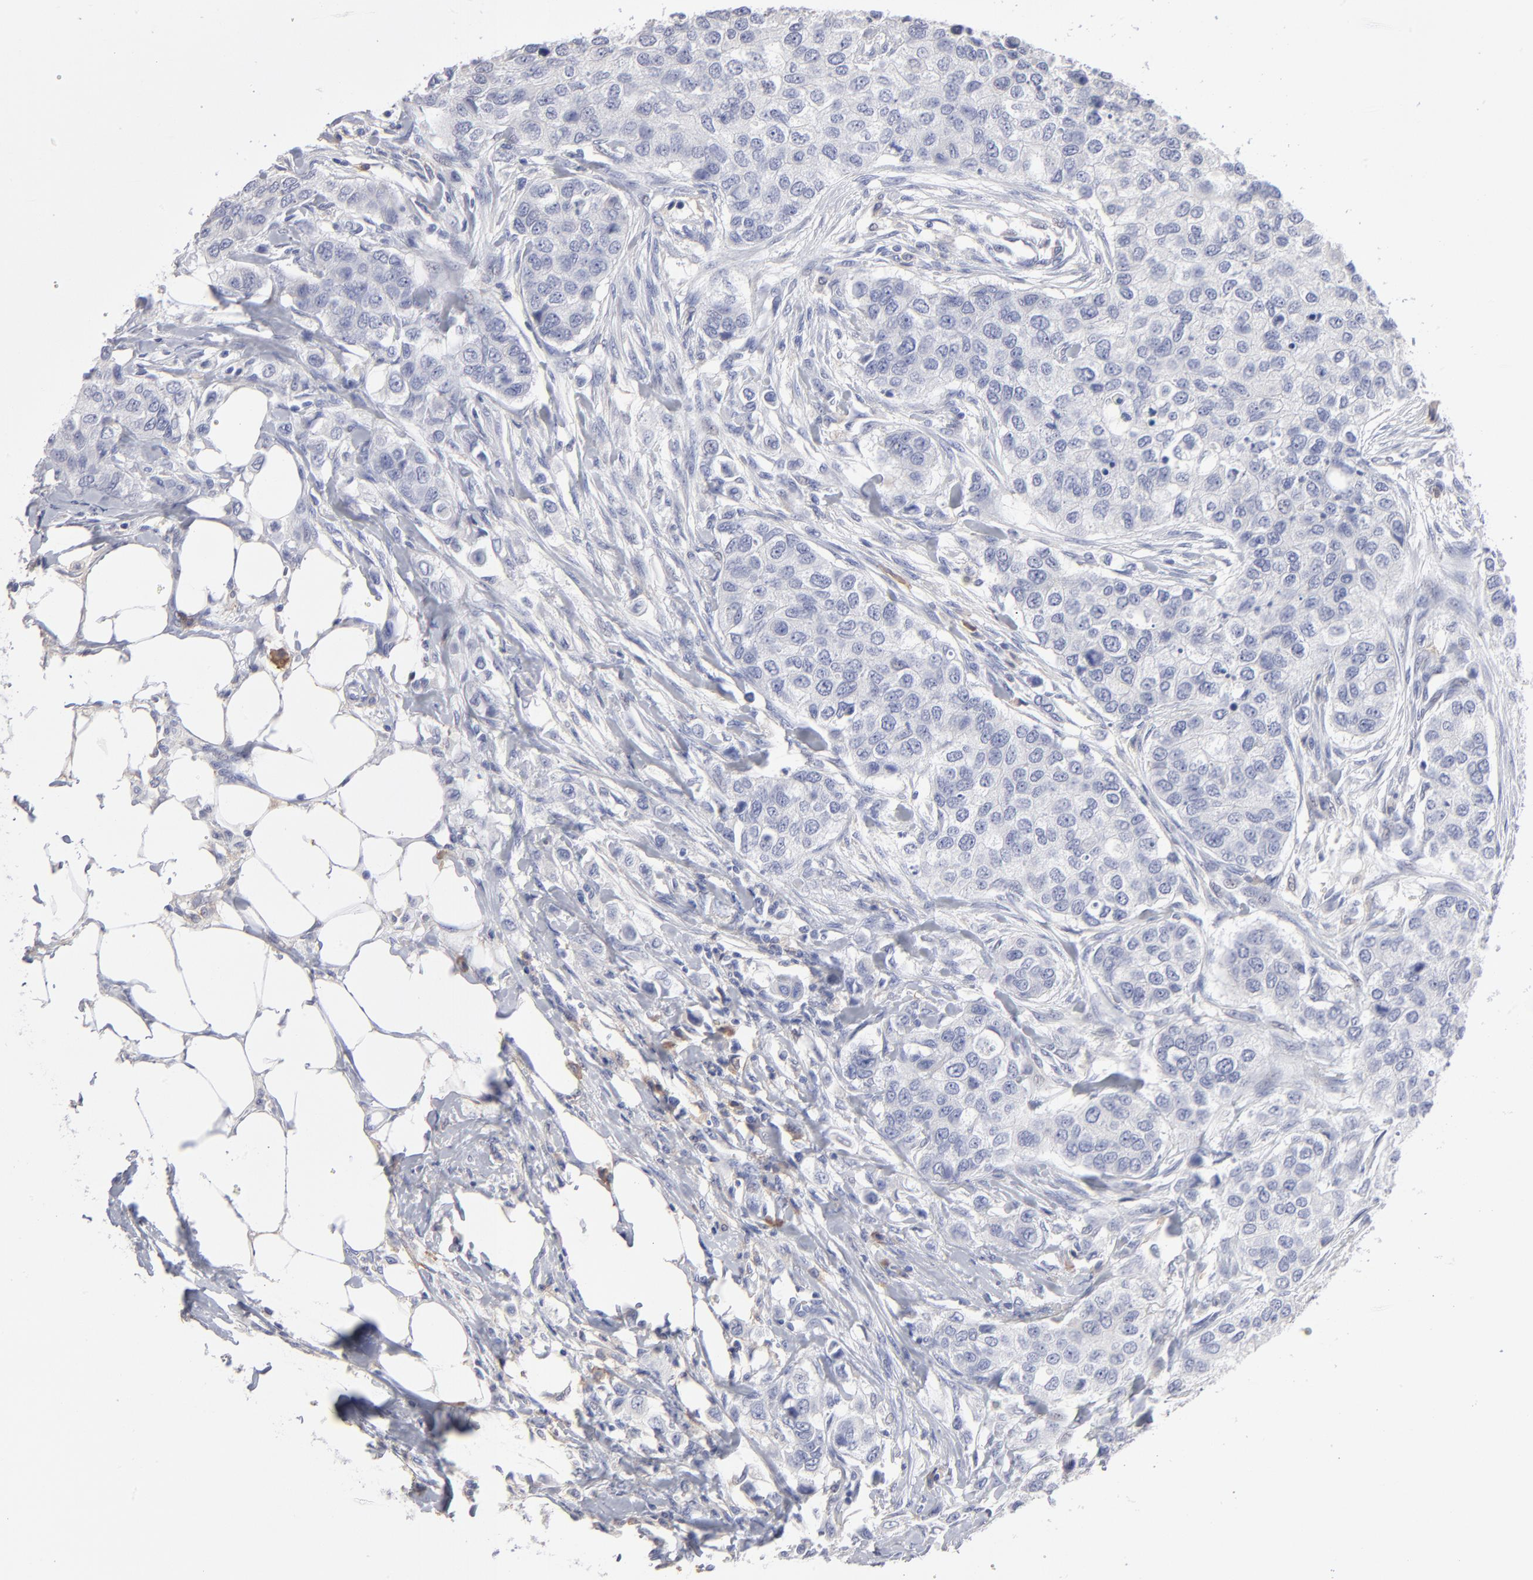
{"staining": {"intensity": "negative", "quantity": "none", "location": "none"}, "tissue": "breast cancer", "cell_type": "Tumor cells", "image_type": "cancer", "snomed": [{"axis": "morphology", "description": "Normal tissue, NOS"}, {"axis": "morphology", "description": "Duct carcinoma"}, {"axis": "topography", "description": "Breast"}], "caption": "IHC photomicrograph of human breast intraductal carcinoma stained for a protein (brown), which demonstrates no positivity in tumor cells.", "gene": "LAT2", "patient": {"sex": "female", "age": 49}}